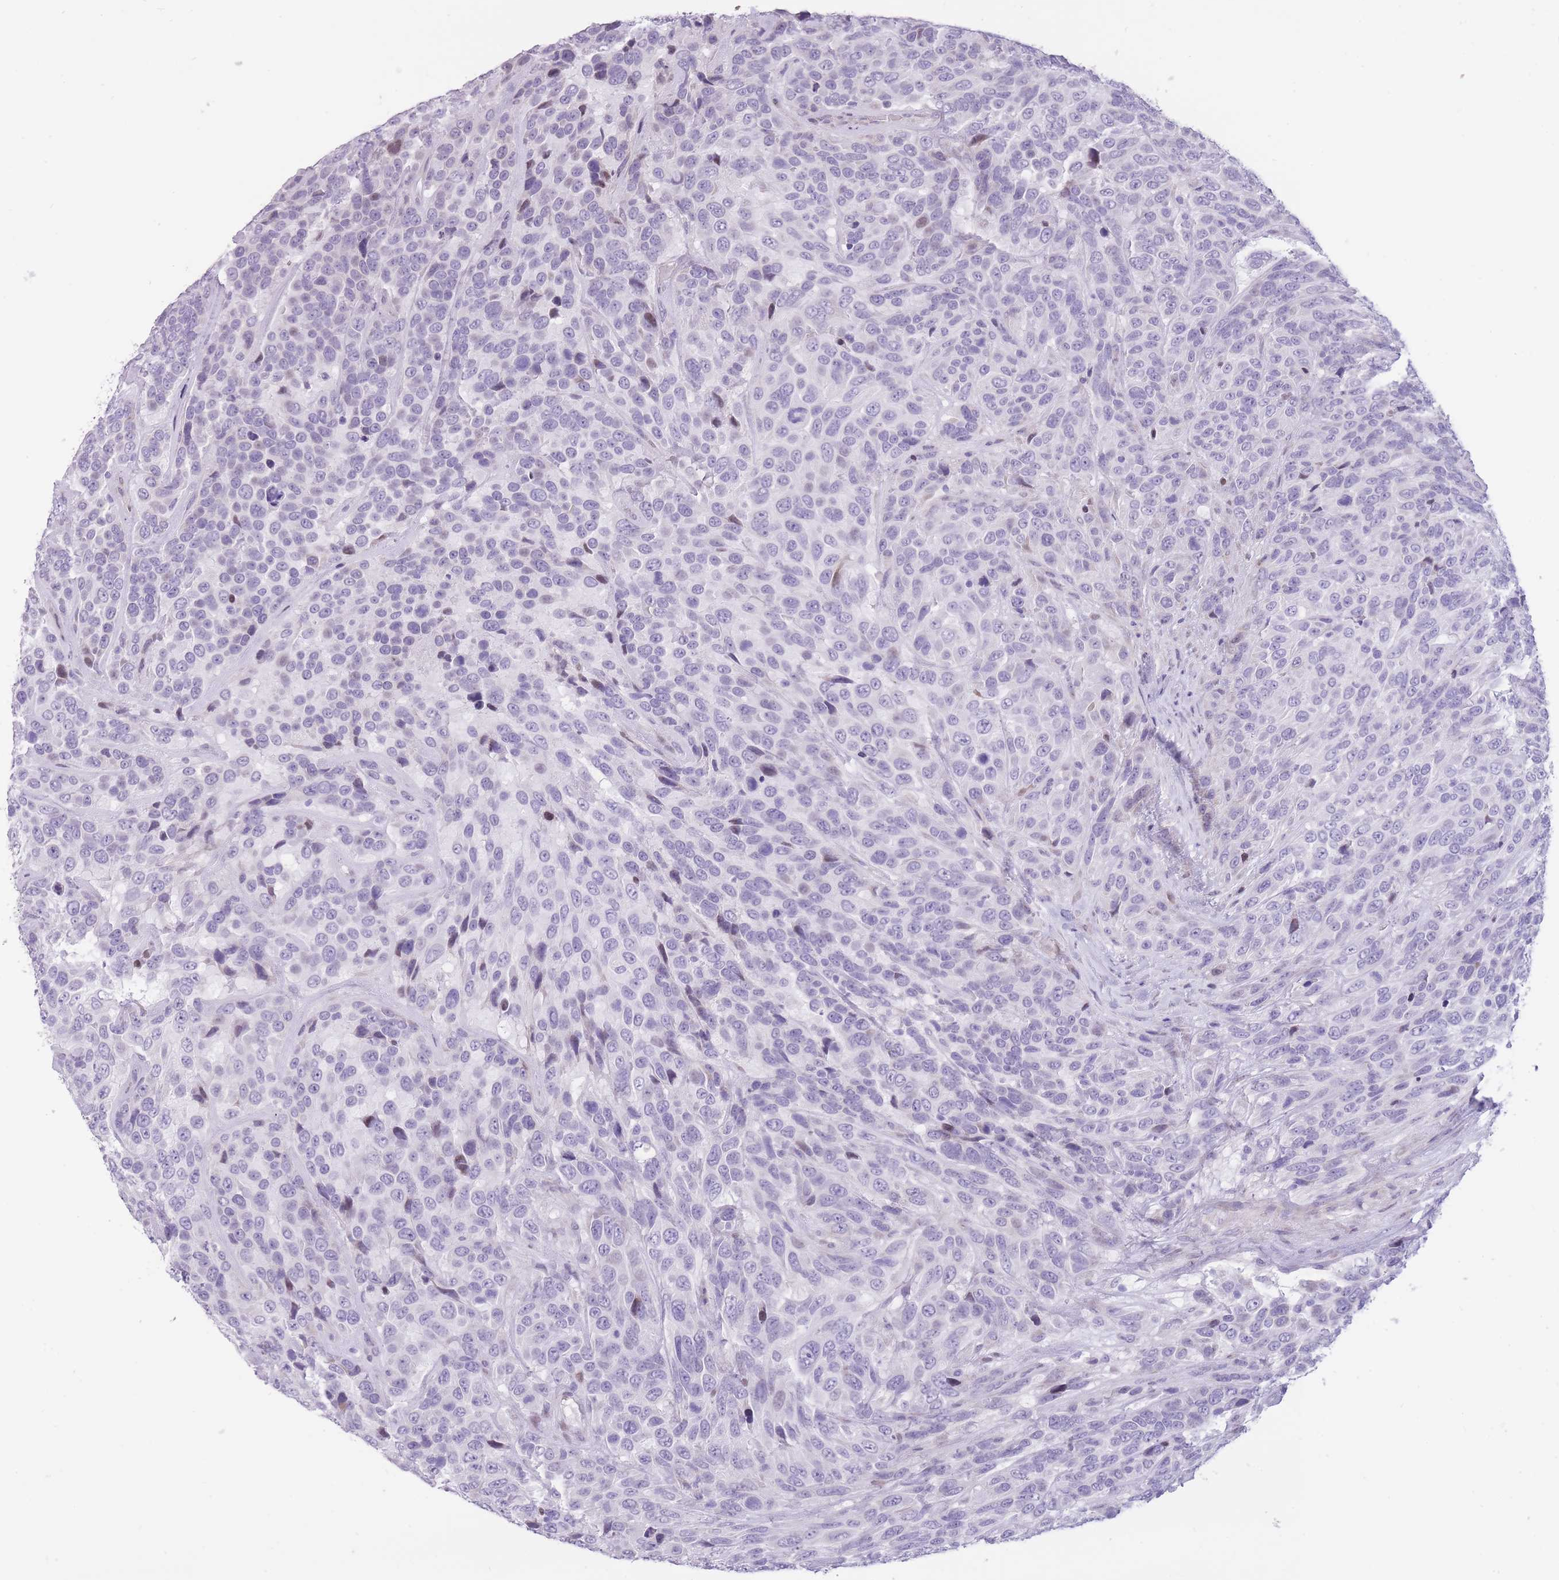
{"staining": {"intensity": "negative", "quantity": "none", "location": "none"}, "tissue": "urothelial cancer", "cell_type": "Tumor cells", "image_type": "cancer", "snomed": [{"axis": "morphology", "description": "Urothelial carcinoma, High grade"}, {"axis": "topography", "description": "Urinary bladder"}], "caption": "Tumor cells are negative for brown protein staining in urothelial carcinoma (high-grade). (IHC, brightfield microscopy, high magnification).", "gene": "WDR70", "patient": {"sex": "female", "age": 70}}